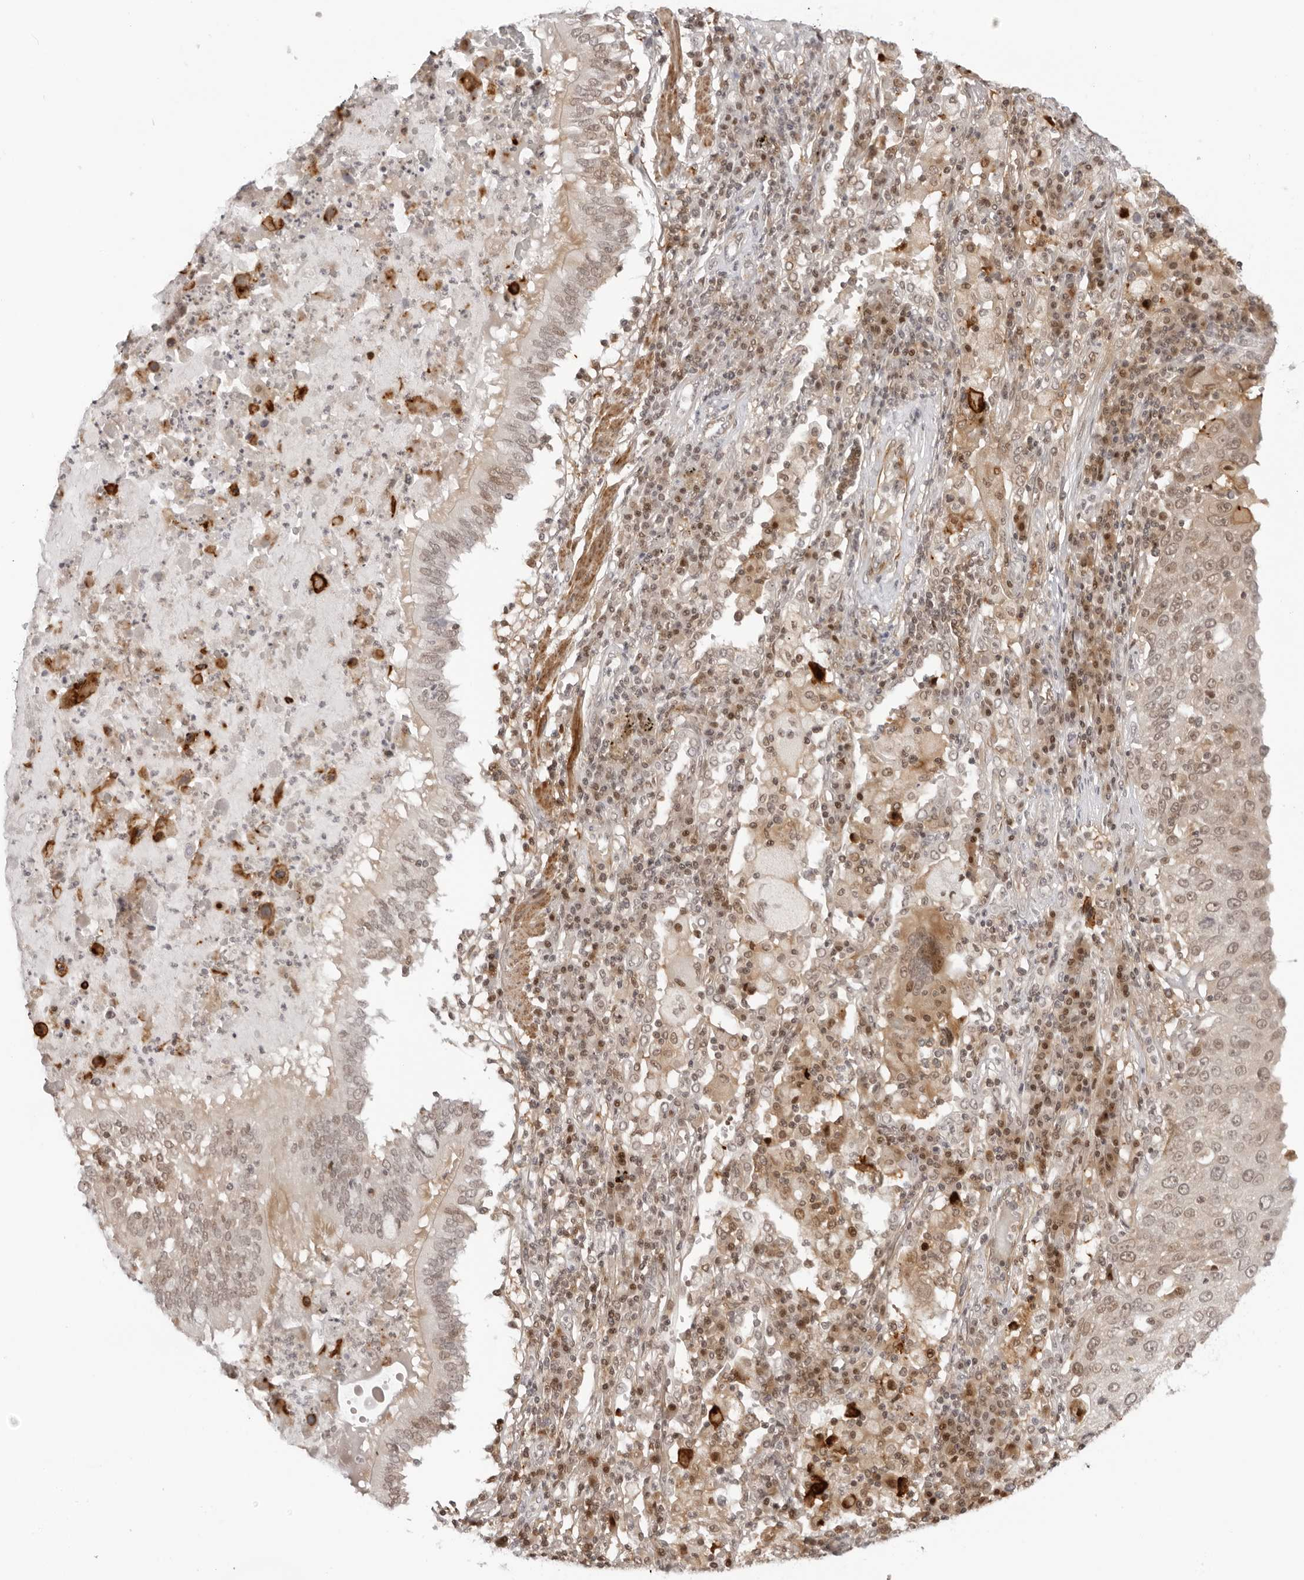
{"staining": {"intensity": "weak", "quantity": ">75%", "location": "nuclear"}, "tissue": "lung cancer", "cell_type": "Tumor cells", "image_type": "cancer", "snomed": [{"axis": "morphology", "description": "Squamous cell carcinoma, NOS"}, {"axis": "topography", "description": "Lung"}], "caption": "Immunohistochemical staining of human lung squamous cell carcinoma demonstrates low levels of weak nuclear positivity in about >75% of tumor cells.", "gene": "RNF146", "patient": {"sex": "male", "age": 65}}